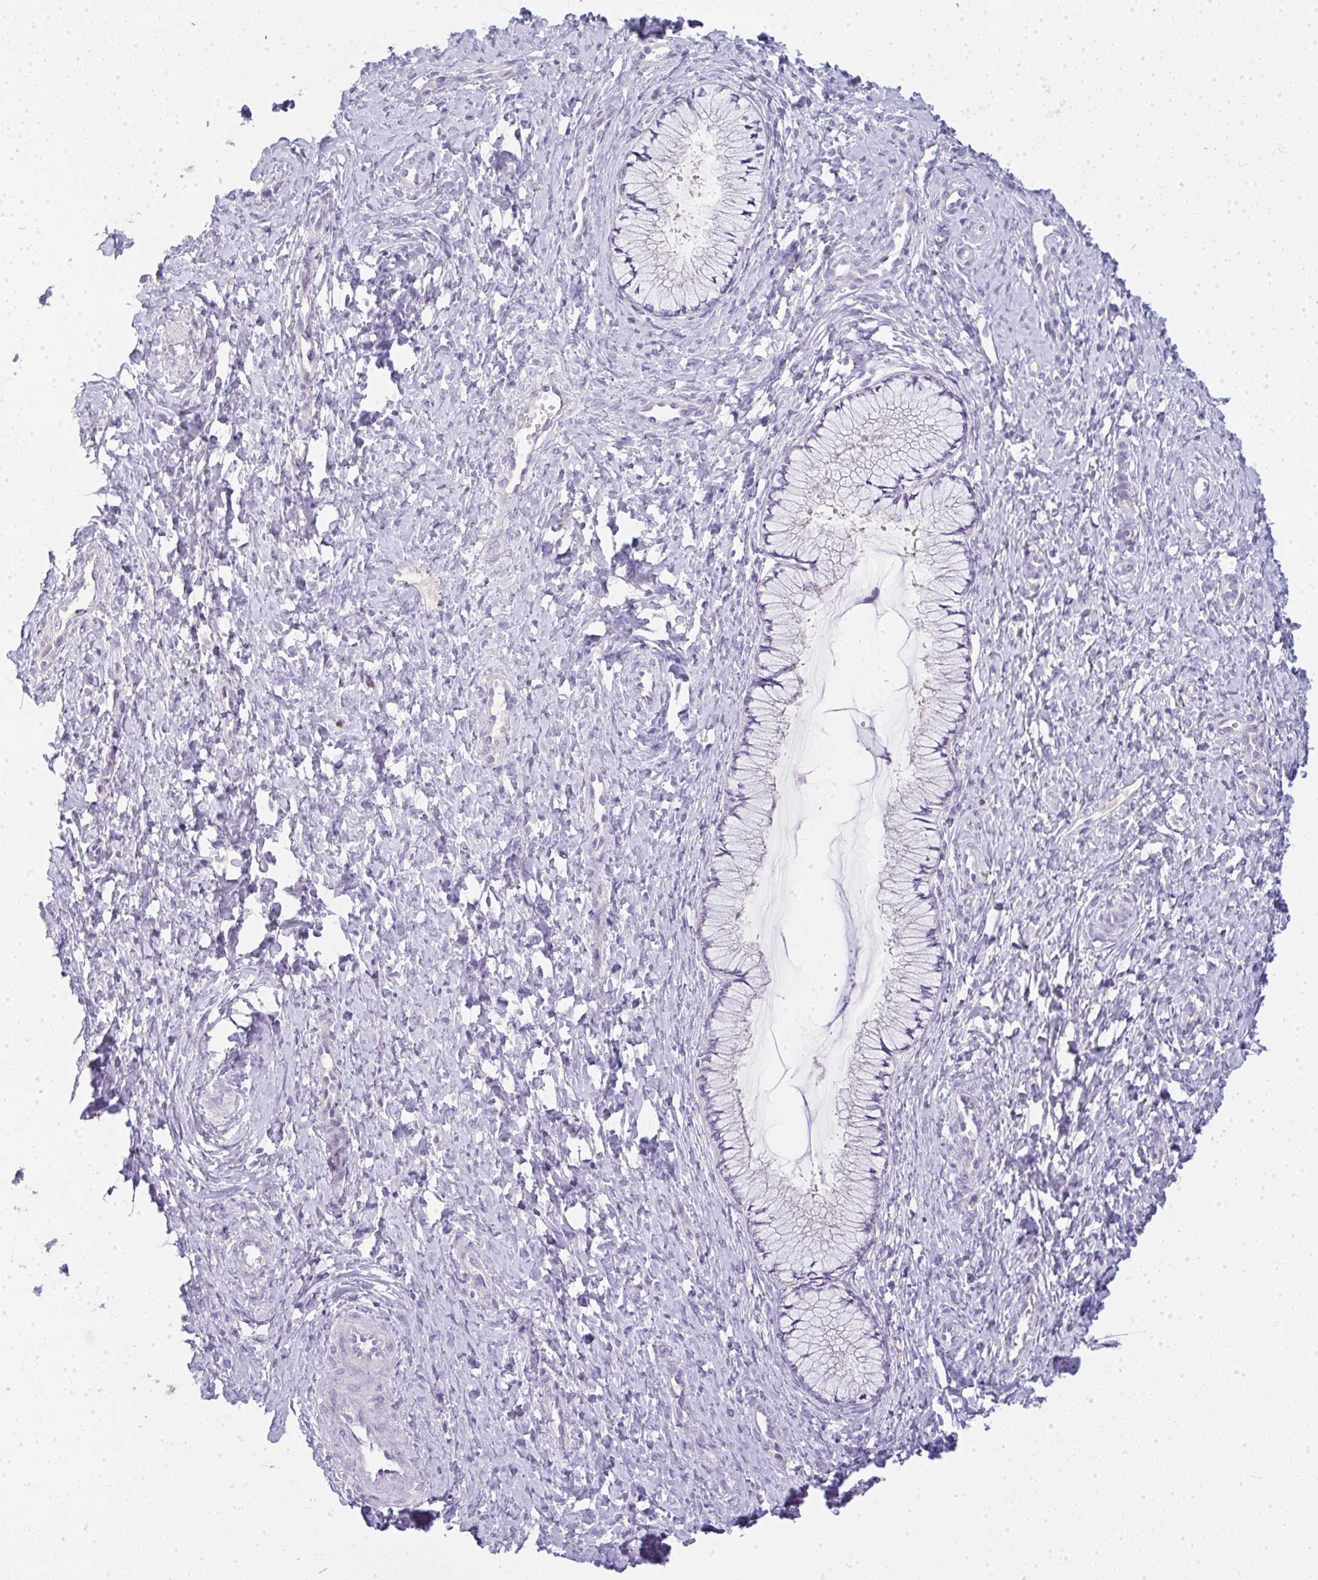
{"staining": {"intensity": "negative", "quantity": "none", "location": "none"}, "tissue": "cervix", "cell_type": "Glandular cells", "image_type": "normal", "snomed": [{"axis": "morphology", "description": "Normal tissue, NOS"}, {"axis": "topography", "description": "Cervix"}], "caption": "High power microscopy histopathology image of an immunohistochemistry image of normal cervix, revealing no significant staining in glandular cells.", "gene": "LPAR4", "patient": {"sex": "female", "age": 37}}